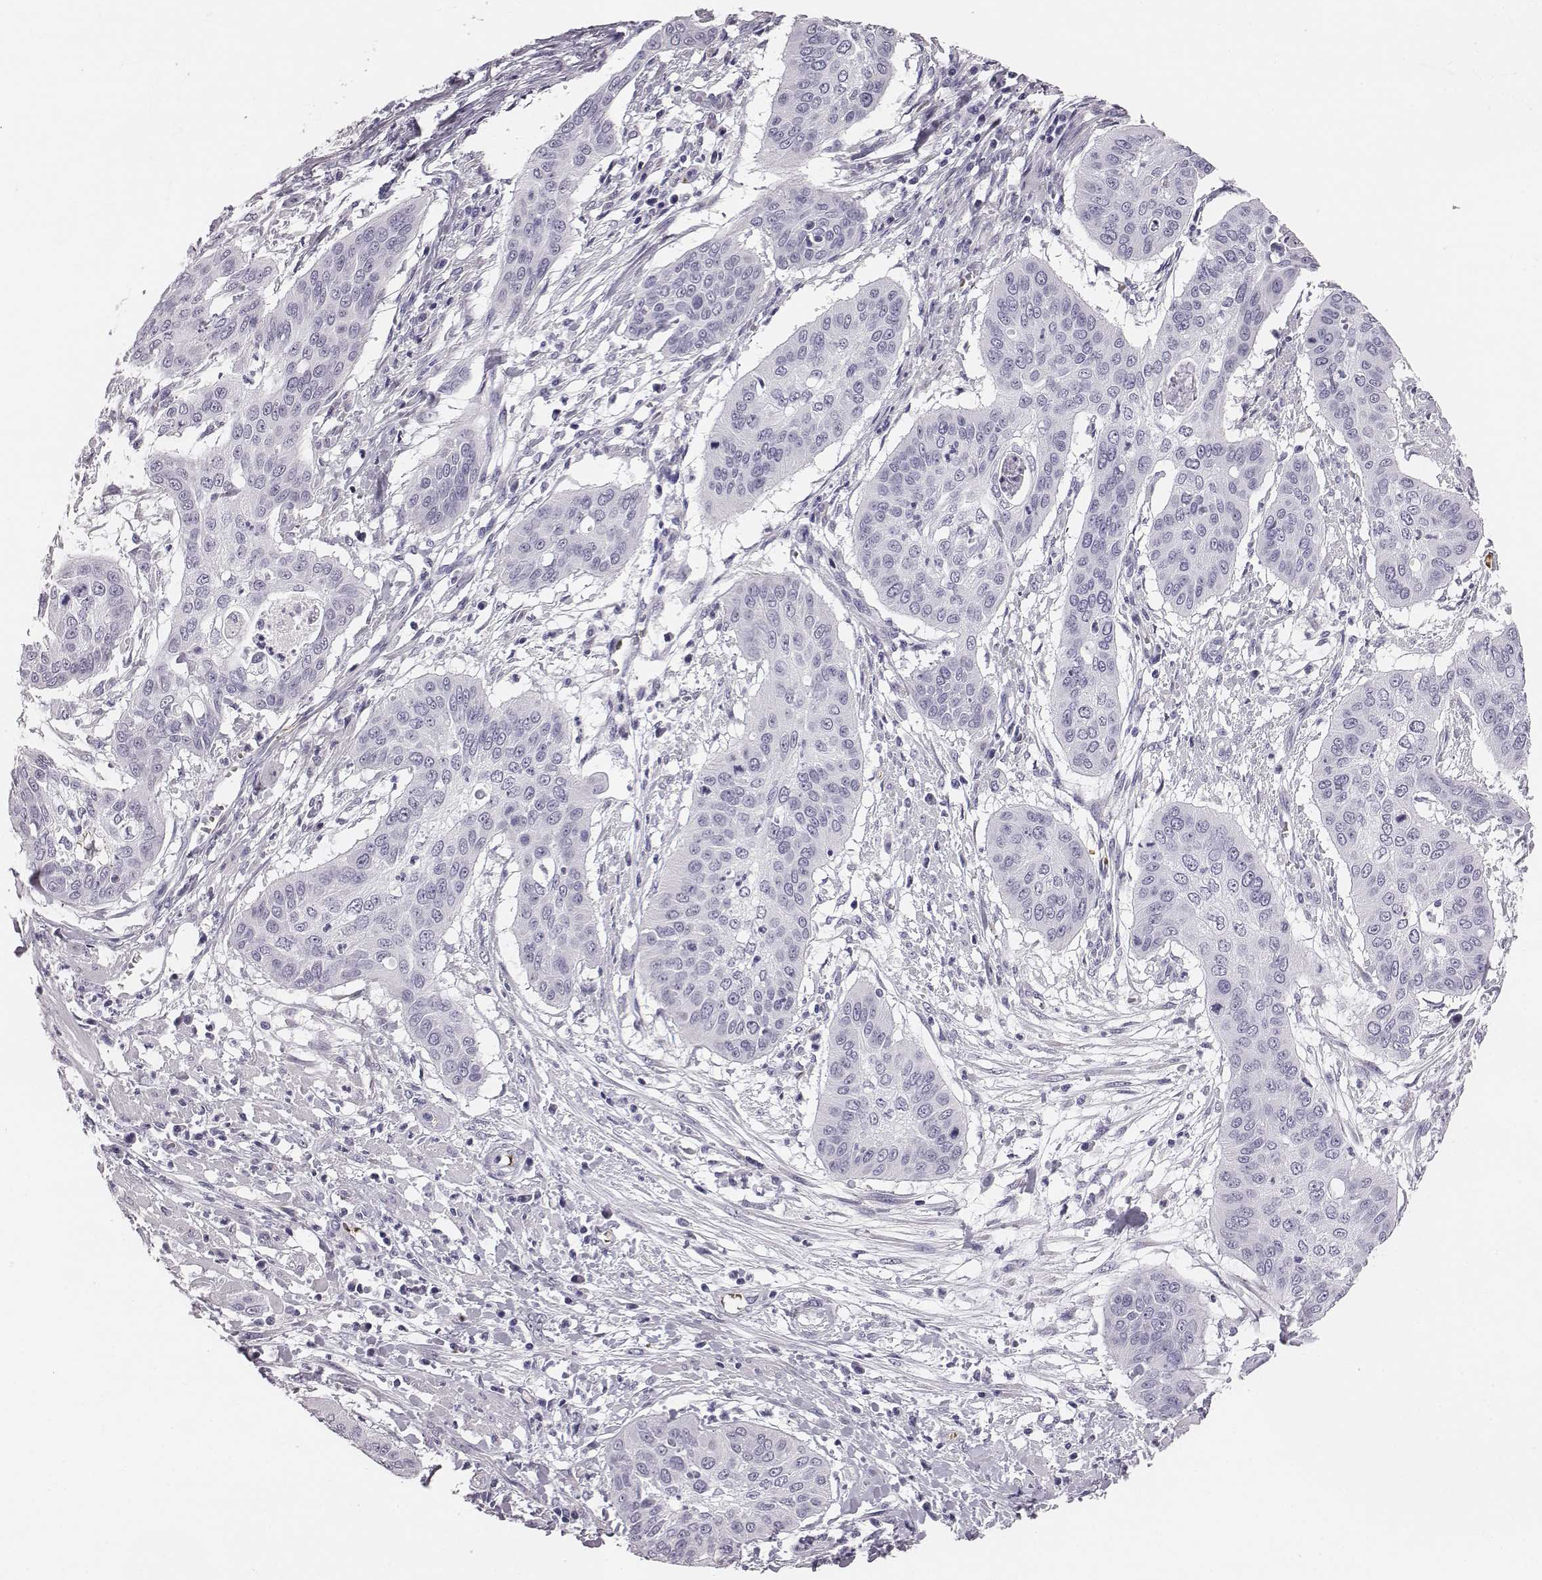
{"staining": {"intensity": "negative", "quantity": "none", "location": "none"}, "tissue": "cervical cancer", "cell_type": "Tumor cells", "image_type": "cancer", "snomed": [{"axis": "morphology", "description": "Squamous cell carcinoma, NOS"}, {"axis": "topography", "description": "Cervix"}], "caption": "Immunohistochemistry photomicrograph of neoplastic tissue: squamous cell carcinoma (cervical) stained with DAB (3,3'-diaminobenzidine) displays no significant protein staining in tumor cells. (Stains: DAB (3,3'-diaminobenzidine) IHC with hematoxylin counter stain, Microscopy: brightfield microscopy at high magnification).", "gene": "HBZ", "patient": {"sex": "female", "age": 39}}